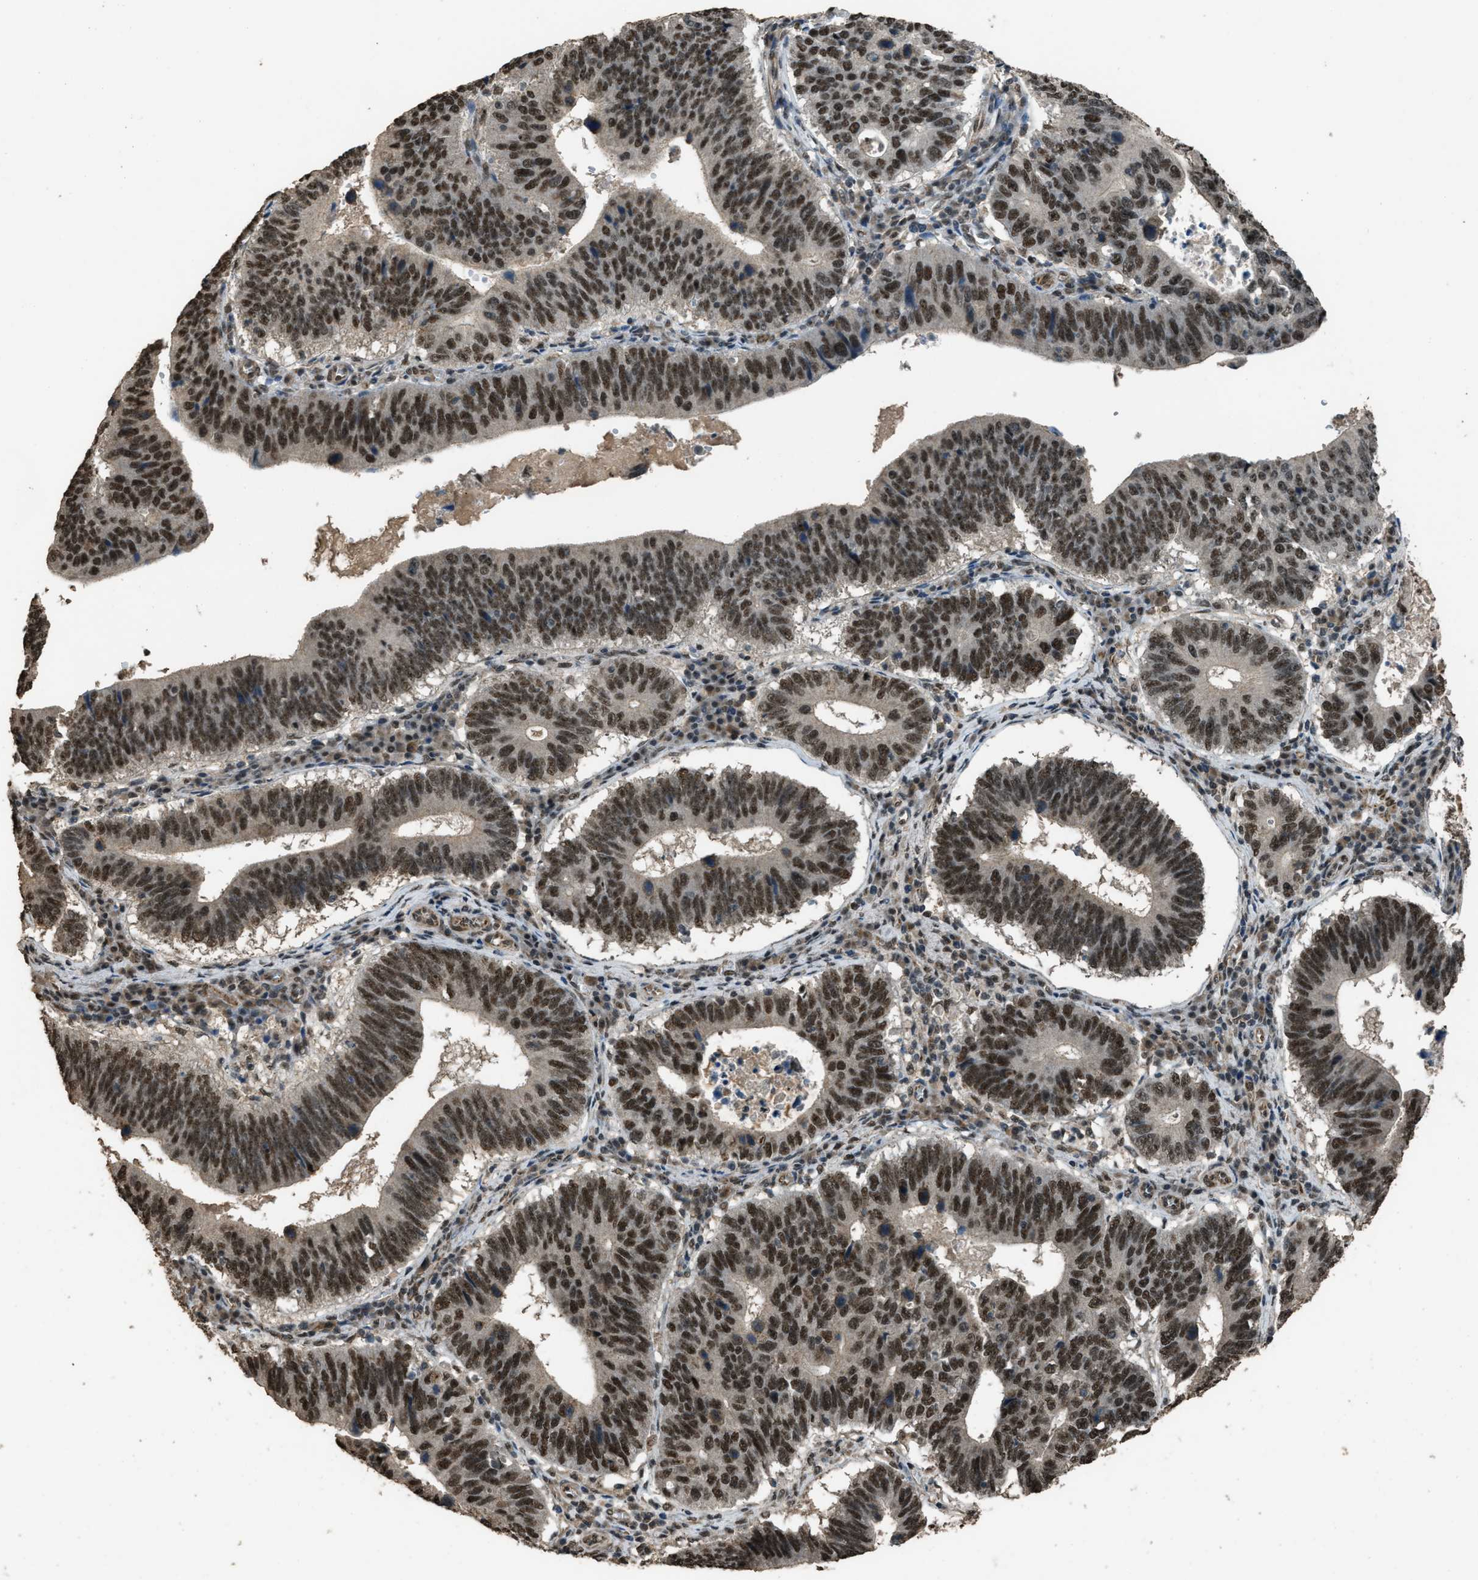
{"staining": {"intensity": "strong", "quantity": ">75%", "location": "nuclear"}, "tissue": "stomach cancer", "cell_type": "Tumor cells", "image_type": "cancer", "snomed": [{"axis": "morphology", "description": "Adenocarcinoma, NOS"}, {"axis": "topography", "description": "Stomach"}], "caption": "This is an image of IHC staining of adenocarcinoma (stomach), which shows strong staining in the nuclear of tumor cells.", "gene": "SERTAD2", "patient": {"sex": "male", "age": 59}}